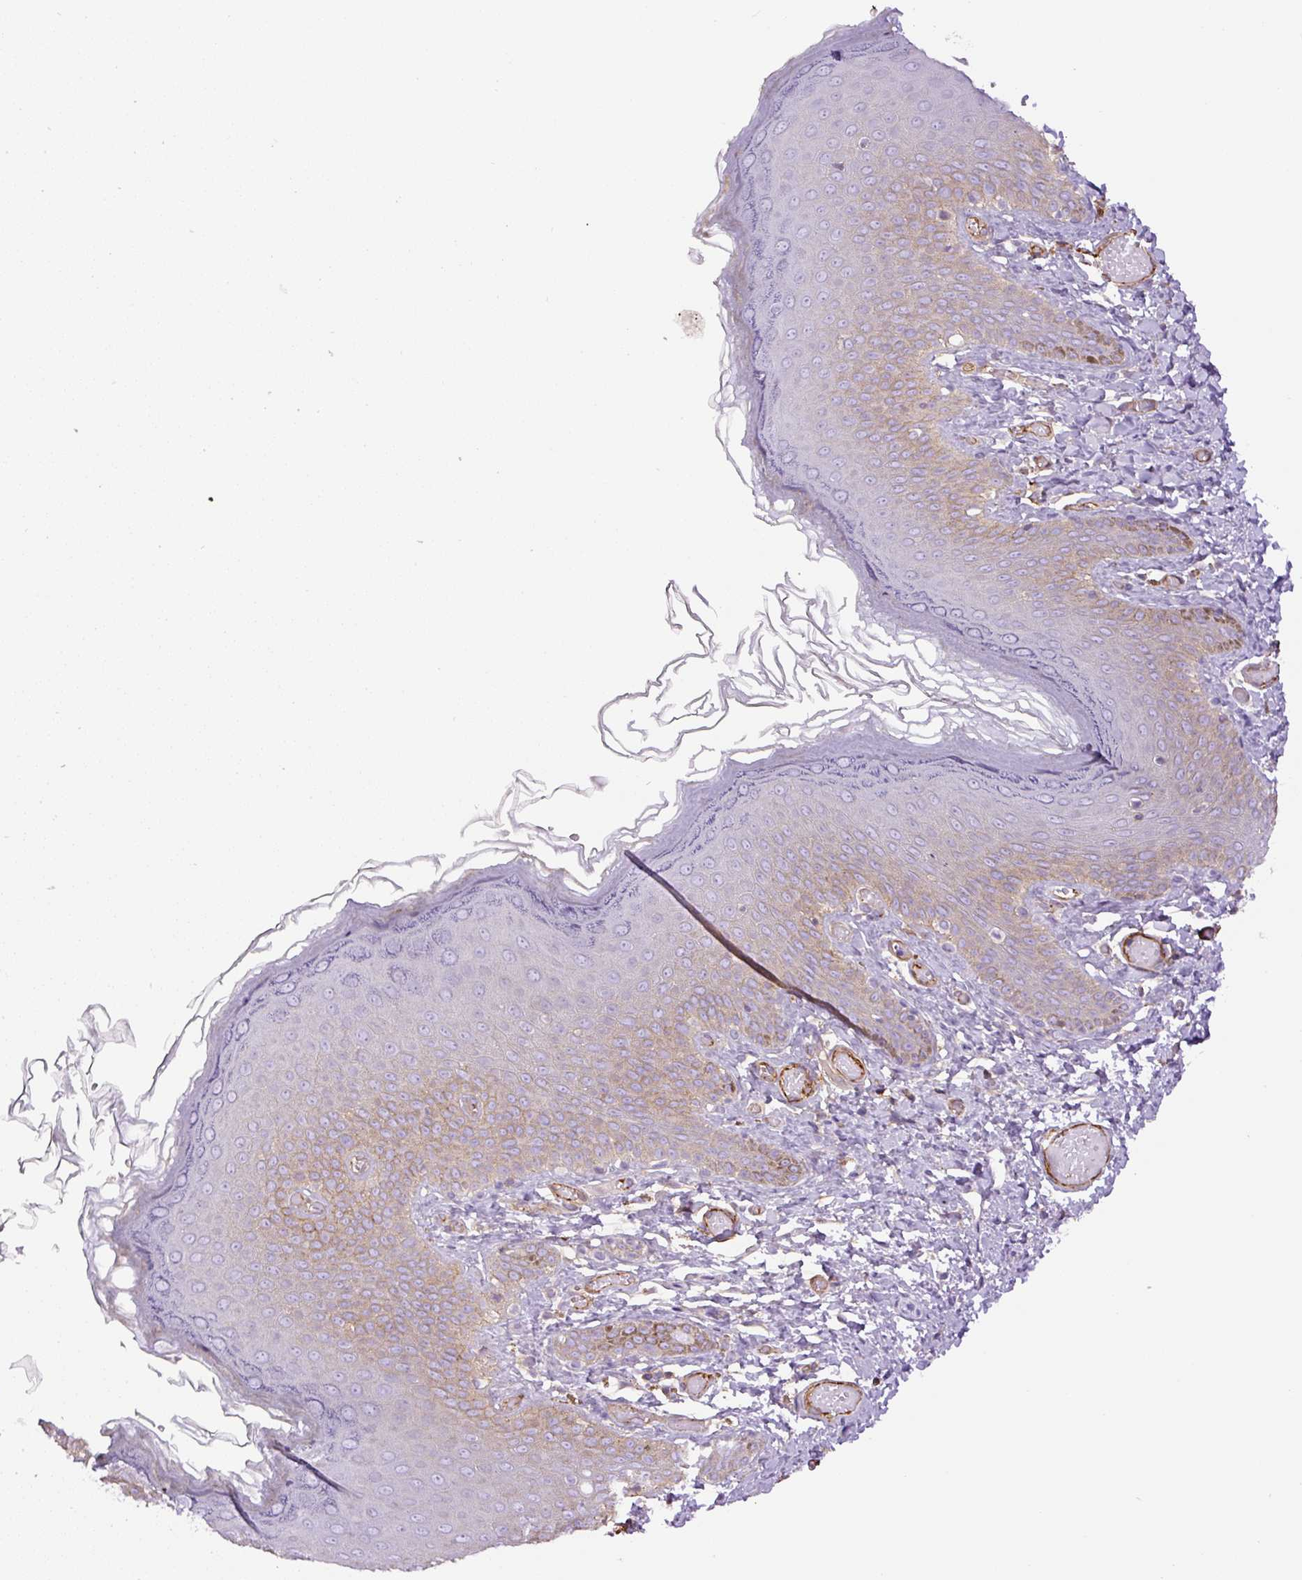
{"staining": {"intensity": "weak", "quantity": "25%-75%", "location": "cytoplasmic/membranous"}, "tissue": "skin", "cell_type": "Epidermal cells", "image_type": "normal", "snomed": [{"axis": "morphology", "description": "Normal tissue, NOS"}, {"axis": "topography", "description": "Anal"}], "caption": "Brown immunohistochemical staining in benign skin demonstrates weak cytoplasmic/membranous expression in approximately 25%-75% of epidermal cells.", "gene": "B3GALT5", "patient": {"sex": "female", "age": 40}}